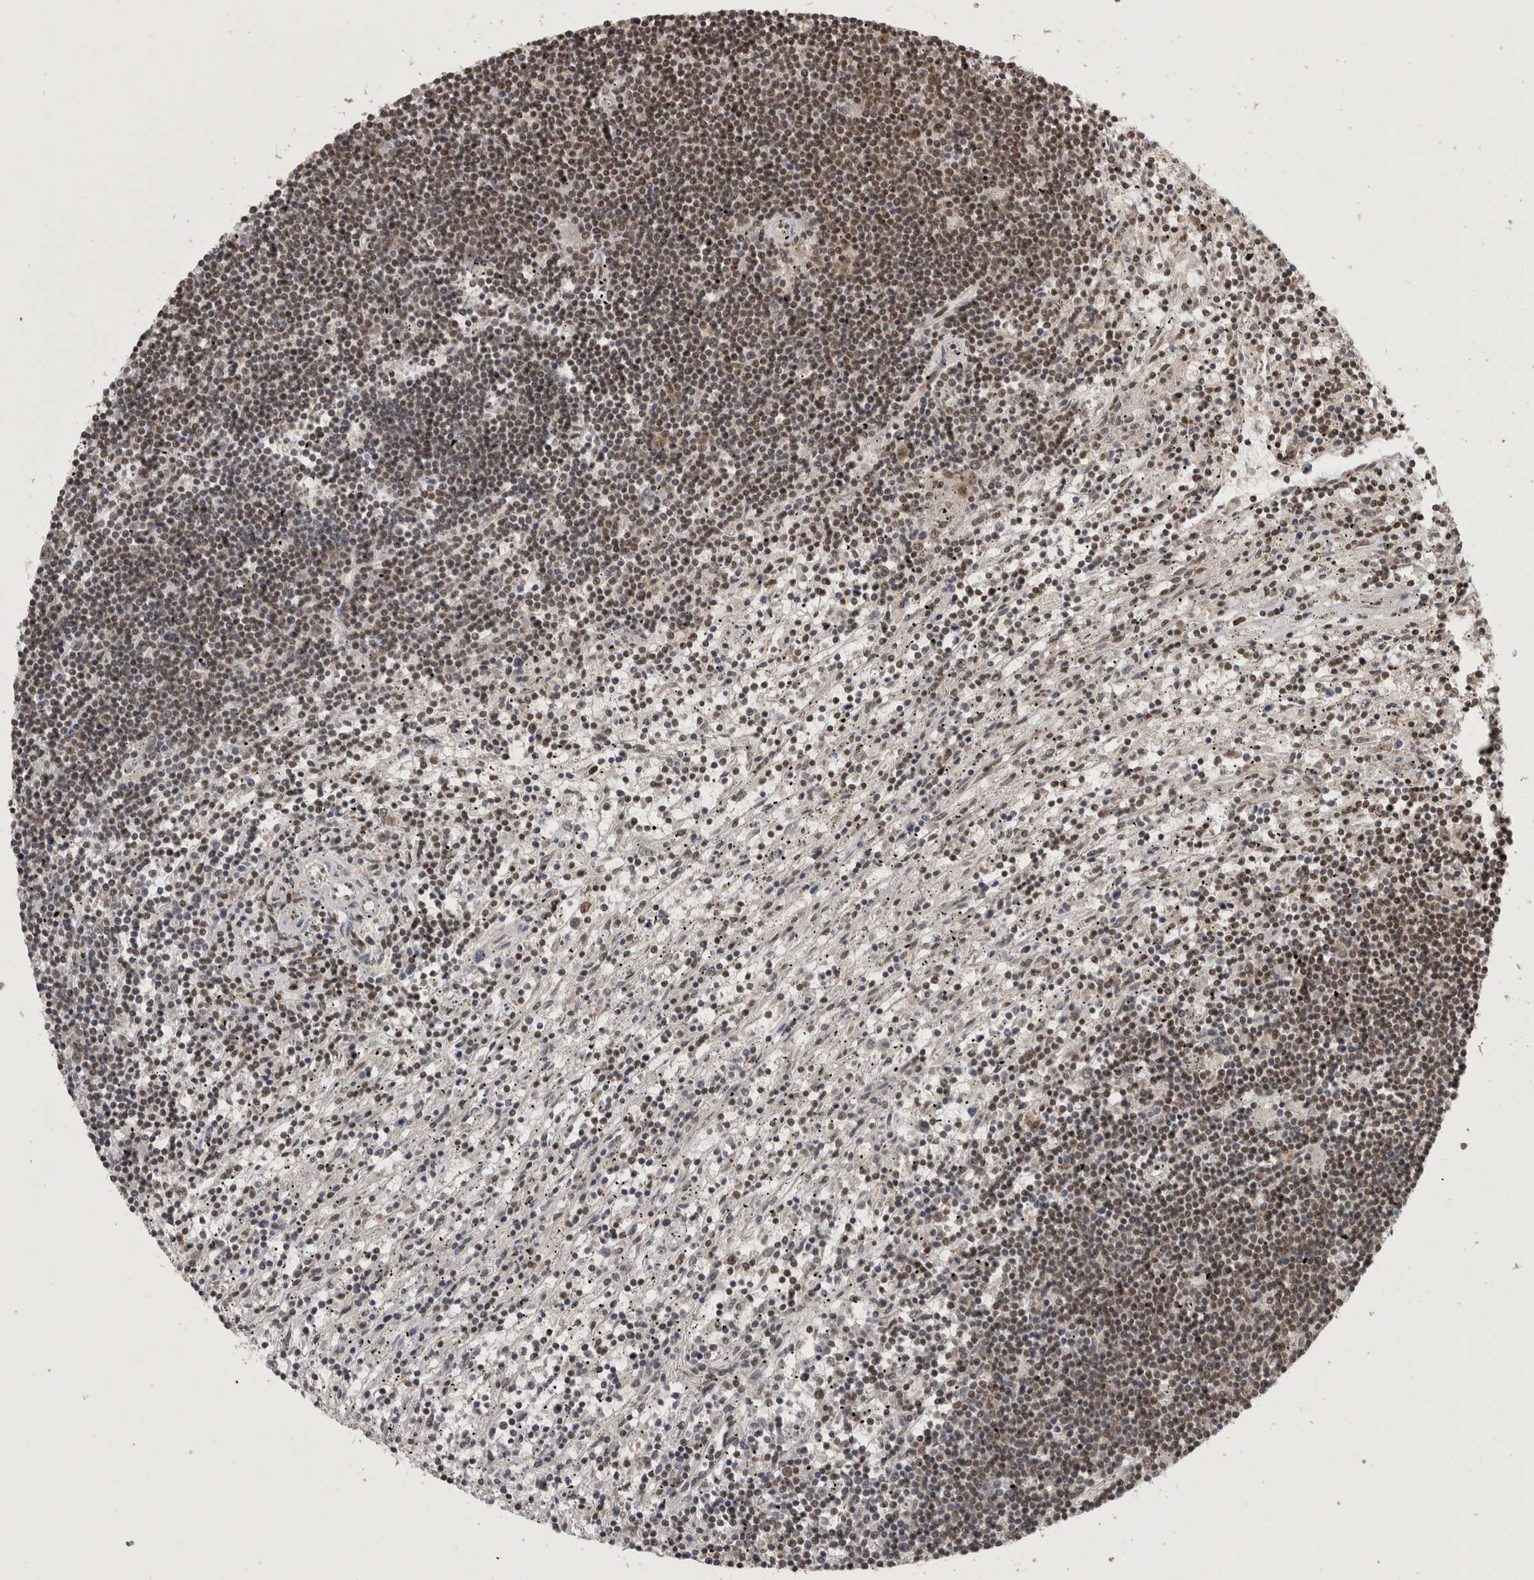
{"staining": {"intensity": "weak", "quantity": ">75%", "location": "nuclear"}, "tissue": "lymphoma", "cell_type": "Tumor cells", "image_type": "cancer", "snomed": [{"axis": "morphology", "description": "Malignant lymphoma, non-Hodgkin's type, Low grade"}, {"axis": "topography", "description": "Spleen"}], "caption": "Protein analysis of low-grade malignant lymphoma, non-Hodgkin's type tissue demonstrates weak nuclear staining in about >75% of tumor cells.", "gene": "CBLL1", "patient": {"sex": "male", "age": 76}}